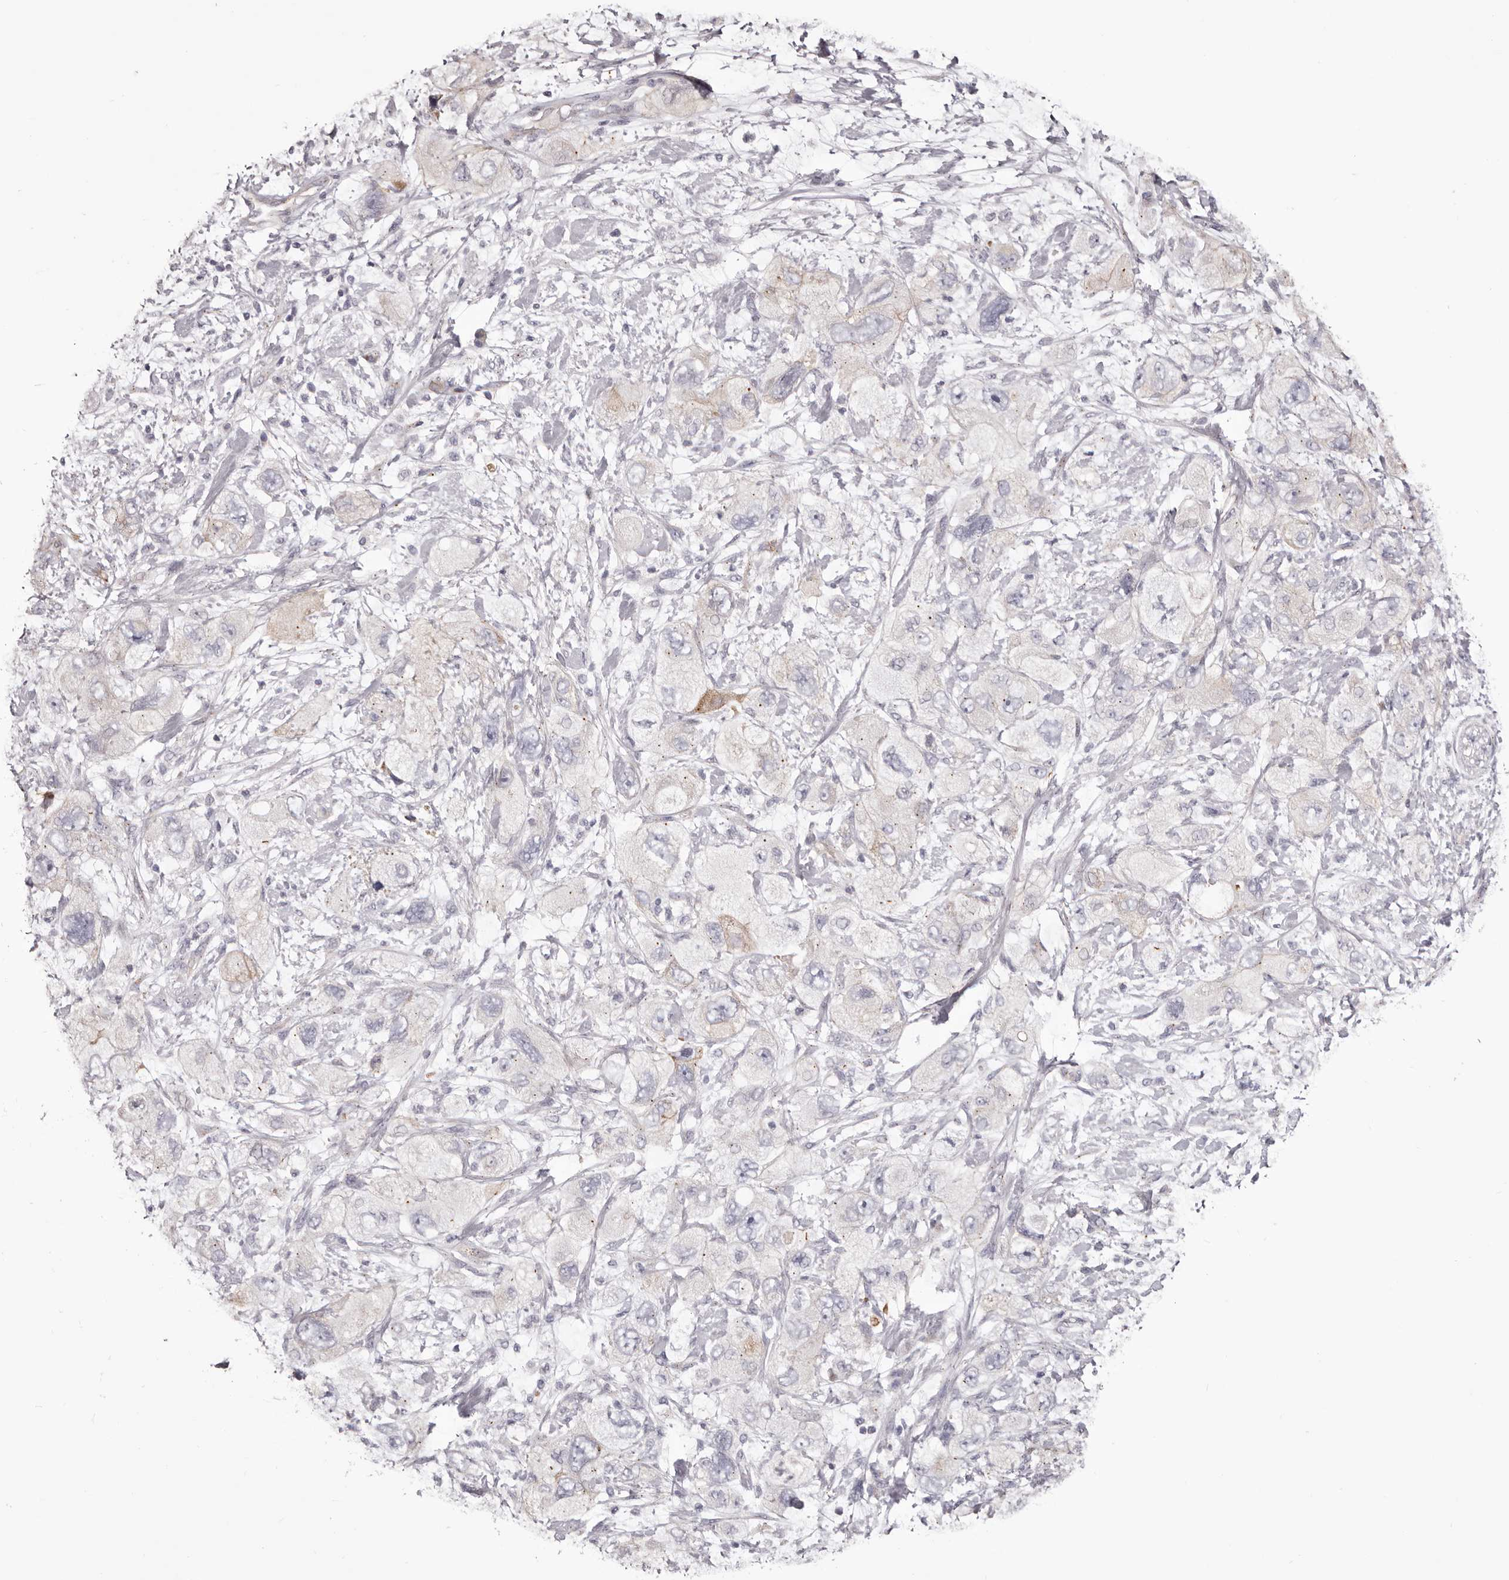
{"staining": {"intensity": "negative", "quantity": "none", "location": "none"}, "tissue": "pancreatic cancer", "cell_type": "Tumor cells", "image_type": "cancer", "snomed": [{"axis": "morphology", "description": "Adenocarcinoma, NOS"}, {"axis": "topography", "description": "Pancreas"}], "caption": "Immunohistochemical staining of adenocarcinoma (pancreatic) reveals no significant expression in tumor cells. (Brightfield microscopy of DAB immunohistochemistry (IHC) at high magnification).", "gene": "PEG10", "patient": {"sex": "female", "age": 73}}